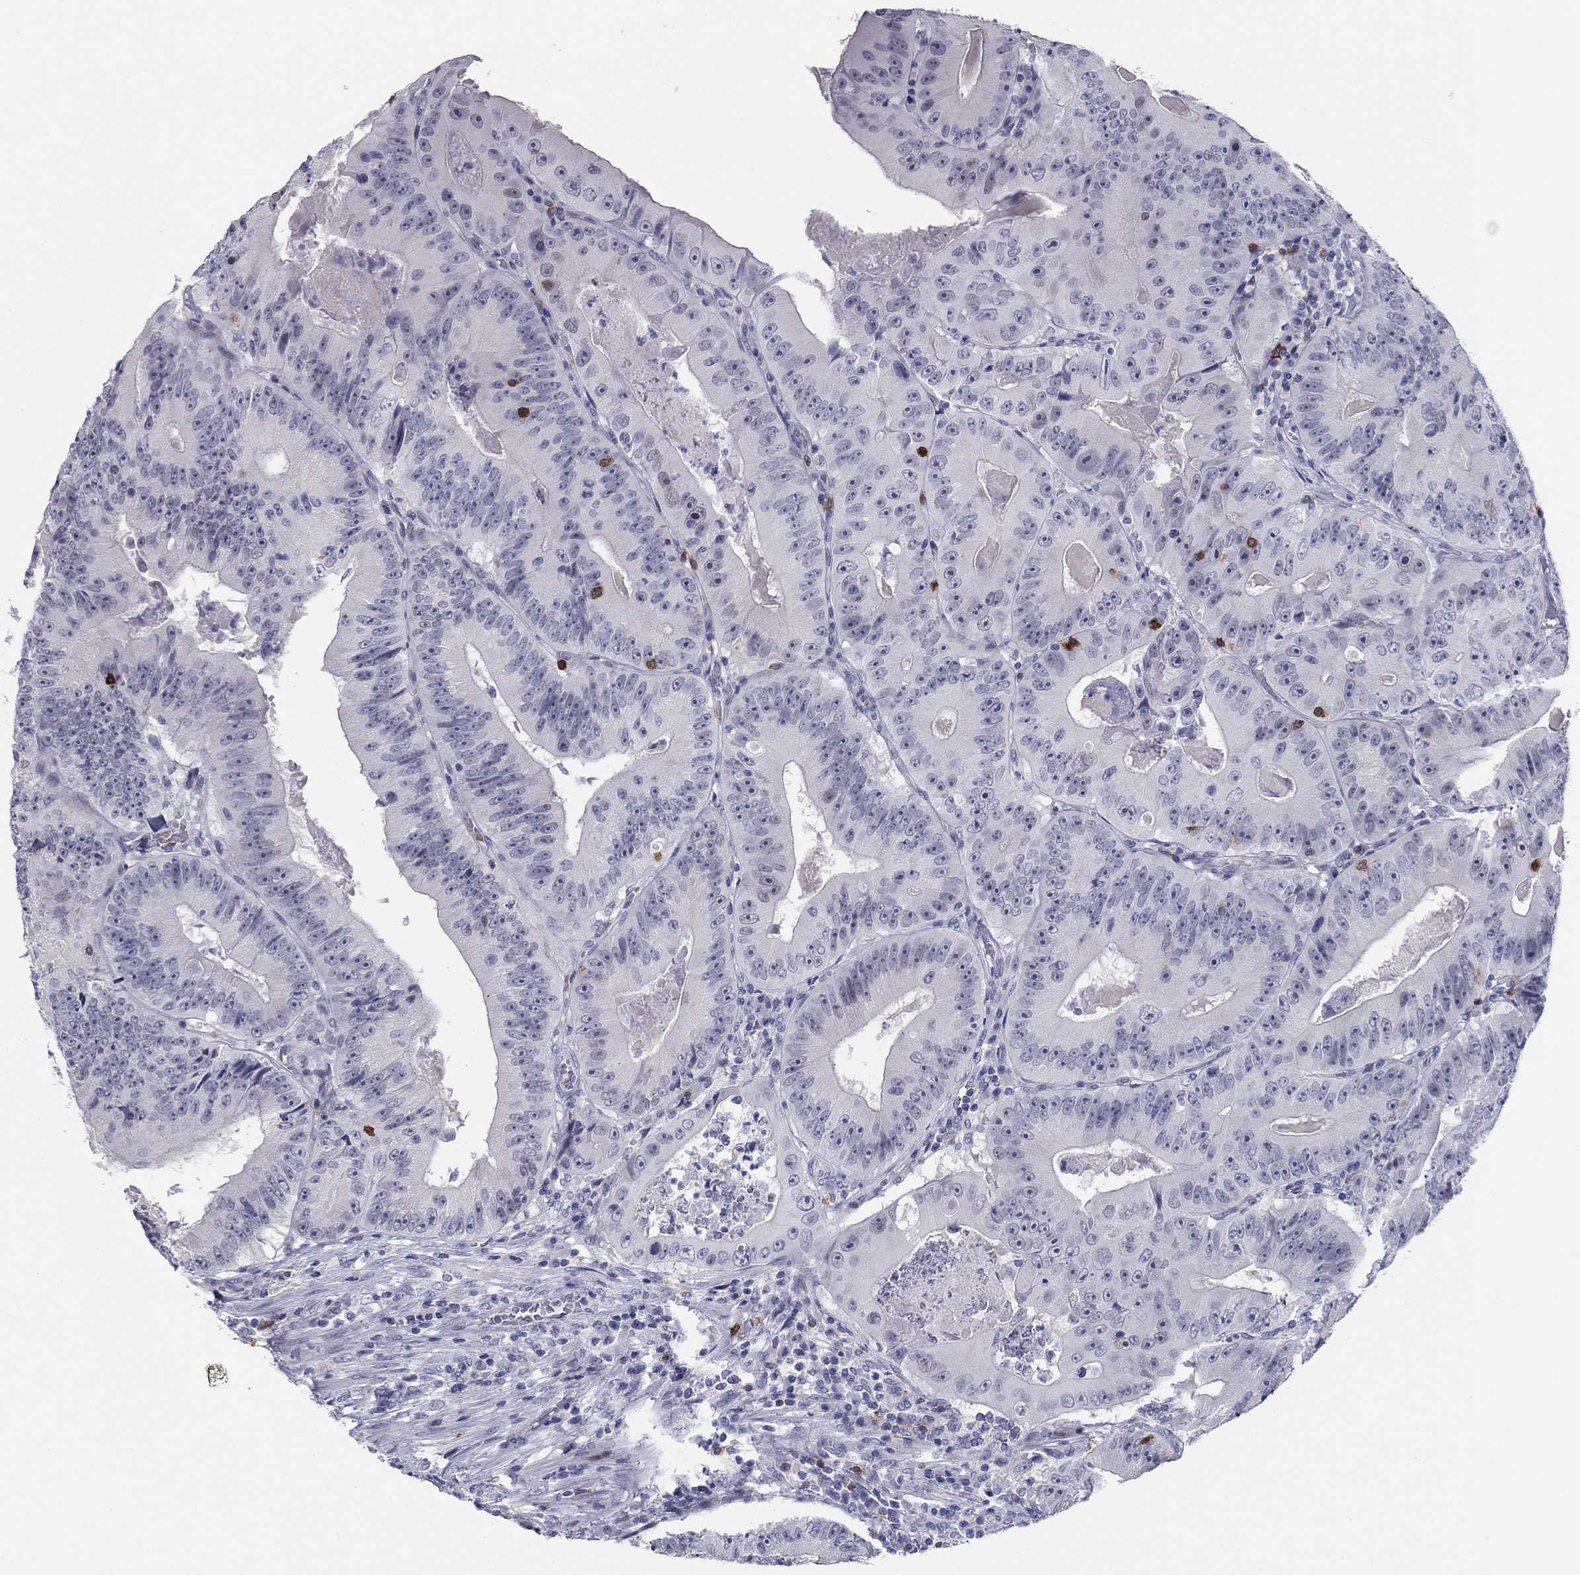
{"staining": {"intensity": "negative", "quantity": "none", "location": "none"}, "tissue": "colorectal cancer", "cell_type": "Tumor cells", "image_type": "cancer", "snomed": [{"axis": "morphology", "description": "Adenocarcinoma, NOS"}, {"axis": "topography", "description": "Colon"}], "caption": "Immunohistochemistry of human colorectal cancer demonstrates no expression in tumor cells.", "gene": "ITGAE", "patient": {"sex": "female", "age": 86}}